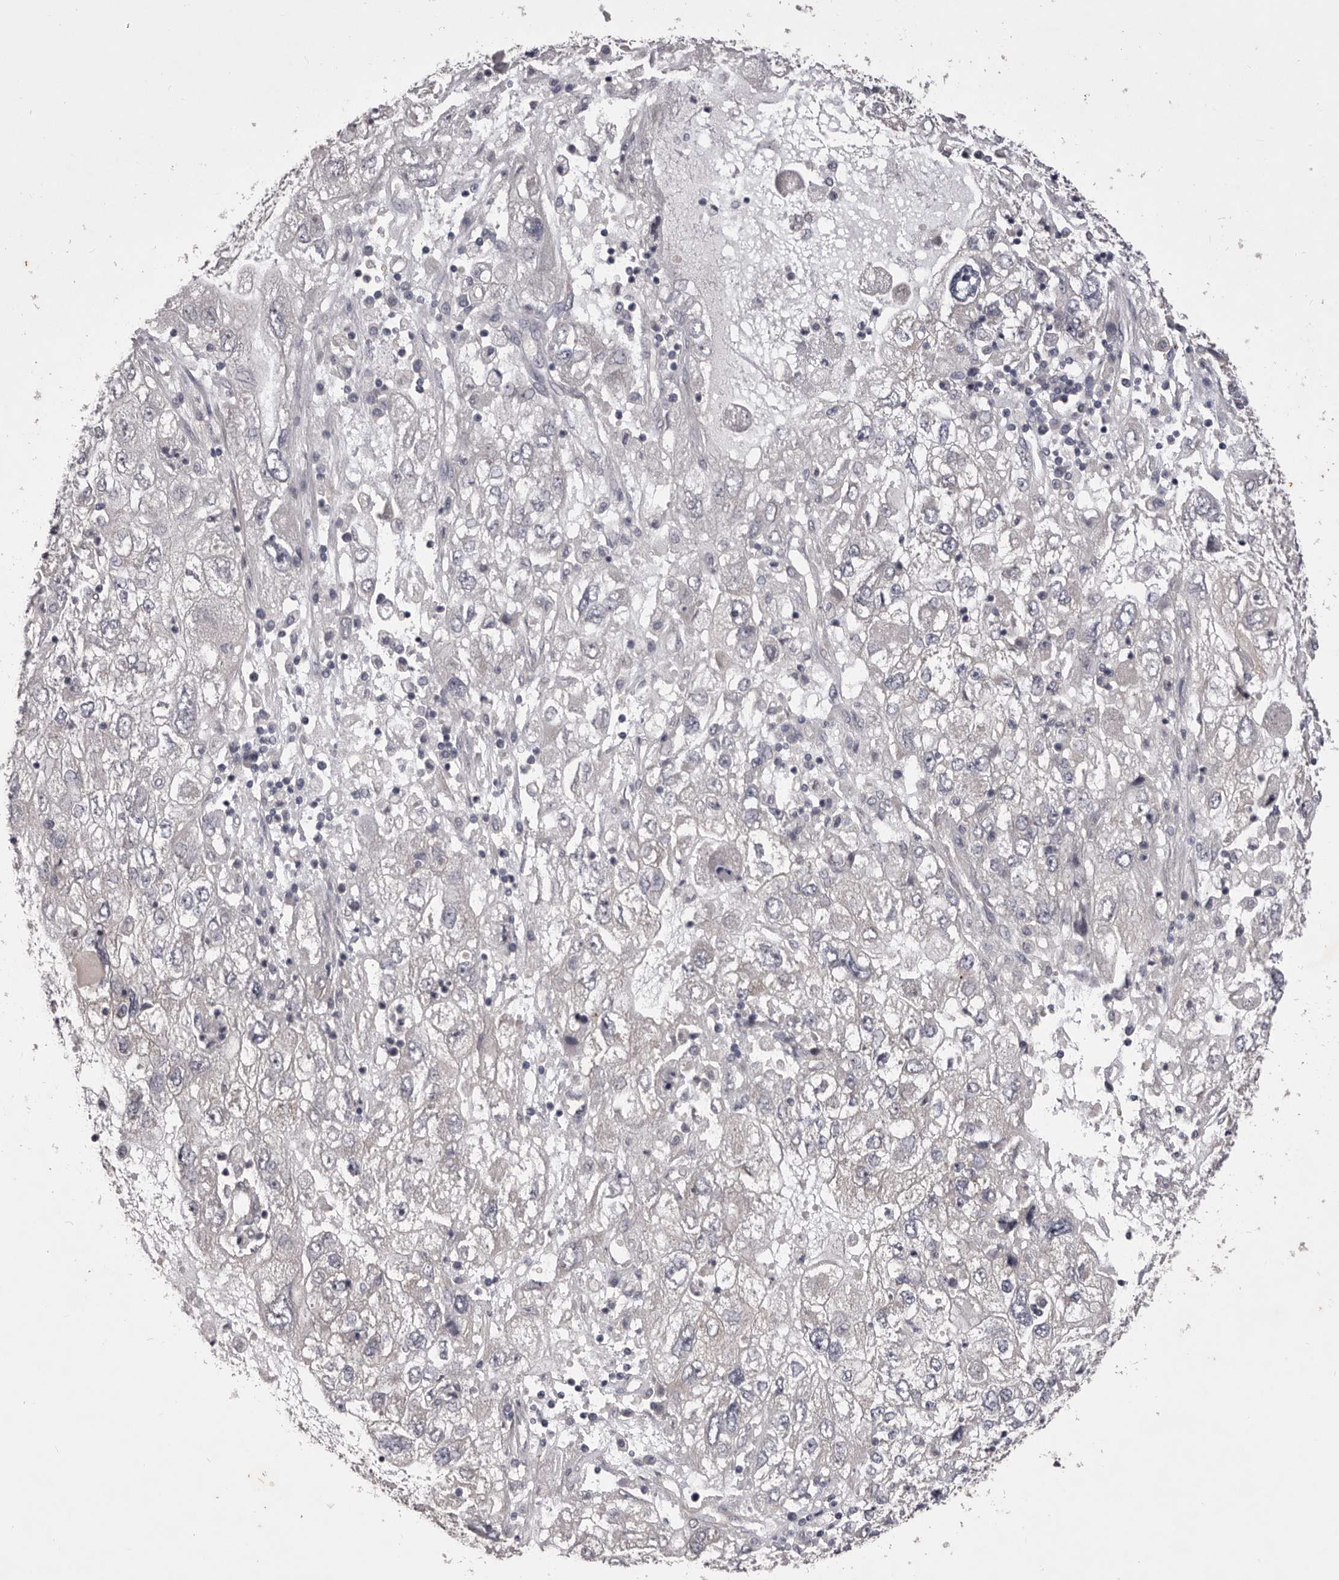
{"staining": {"intensity": "negative", "quantity": "none", "location": "none"}, "tissue": "endometrial cancer", "cell_type": "Tumor cells", "image_type": "cancer", "snomed": [{"axis": "morphology", "description": "Adenocarcinoma, NOS"}, {"axis": "topography", "description": "Endometrium"}], "caption": "IHC of human endometrial cancer (adenocarcinoma) demonstrates no staining in tumor cells. (Stains: DAB (3,3'-diaminobenzidine) IHC with hematoxylin counter stain, Microscopy: brightfield microscopy at high magnification).", "gene": "PNRC1", "patient": {"sex": "female", "age": 49}}